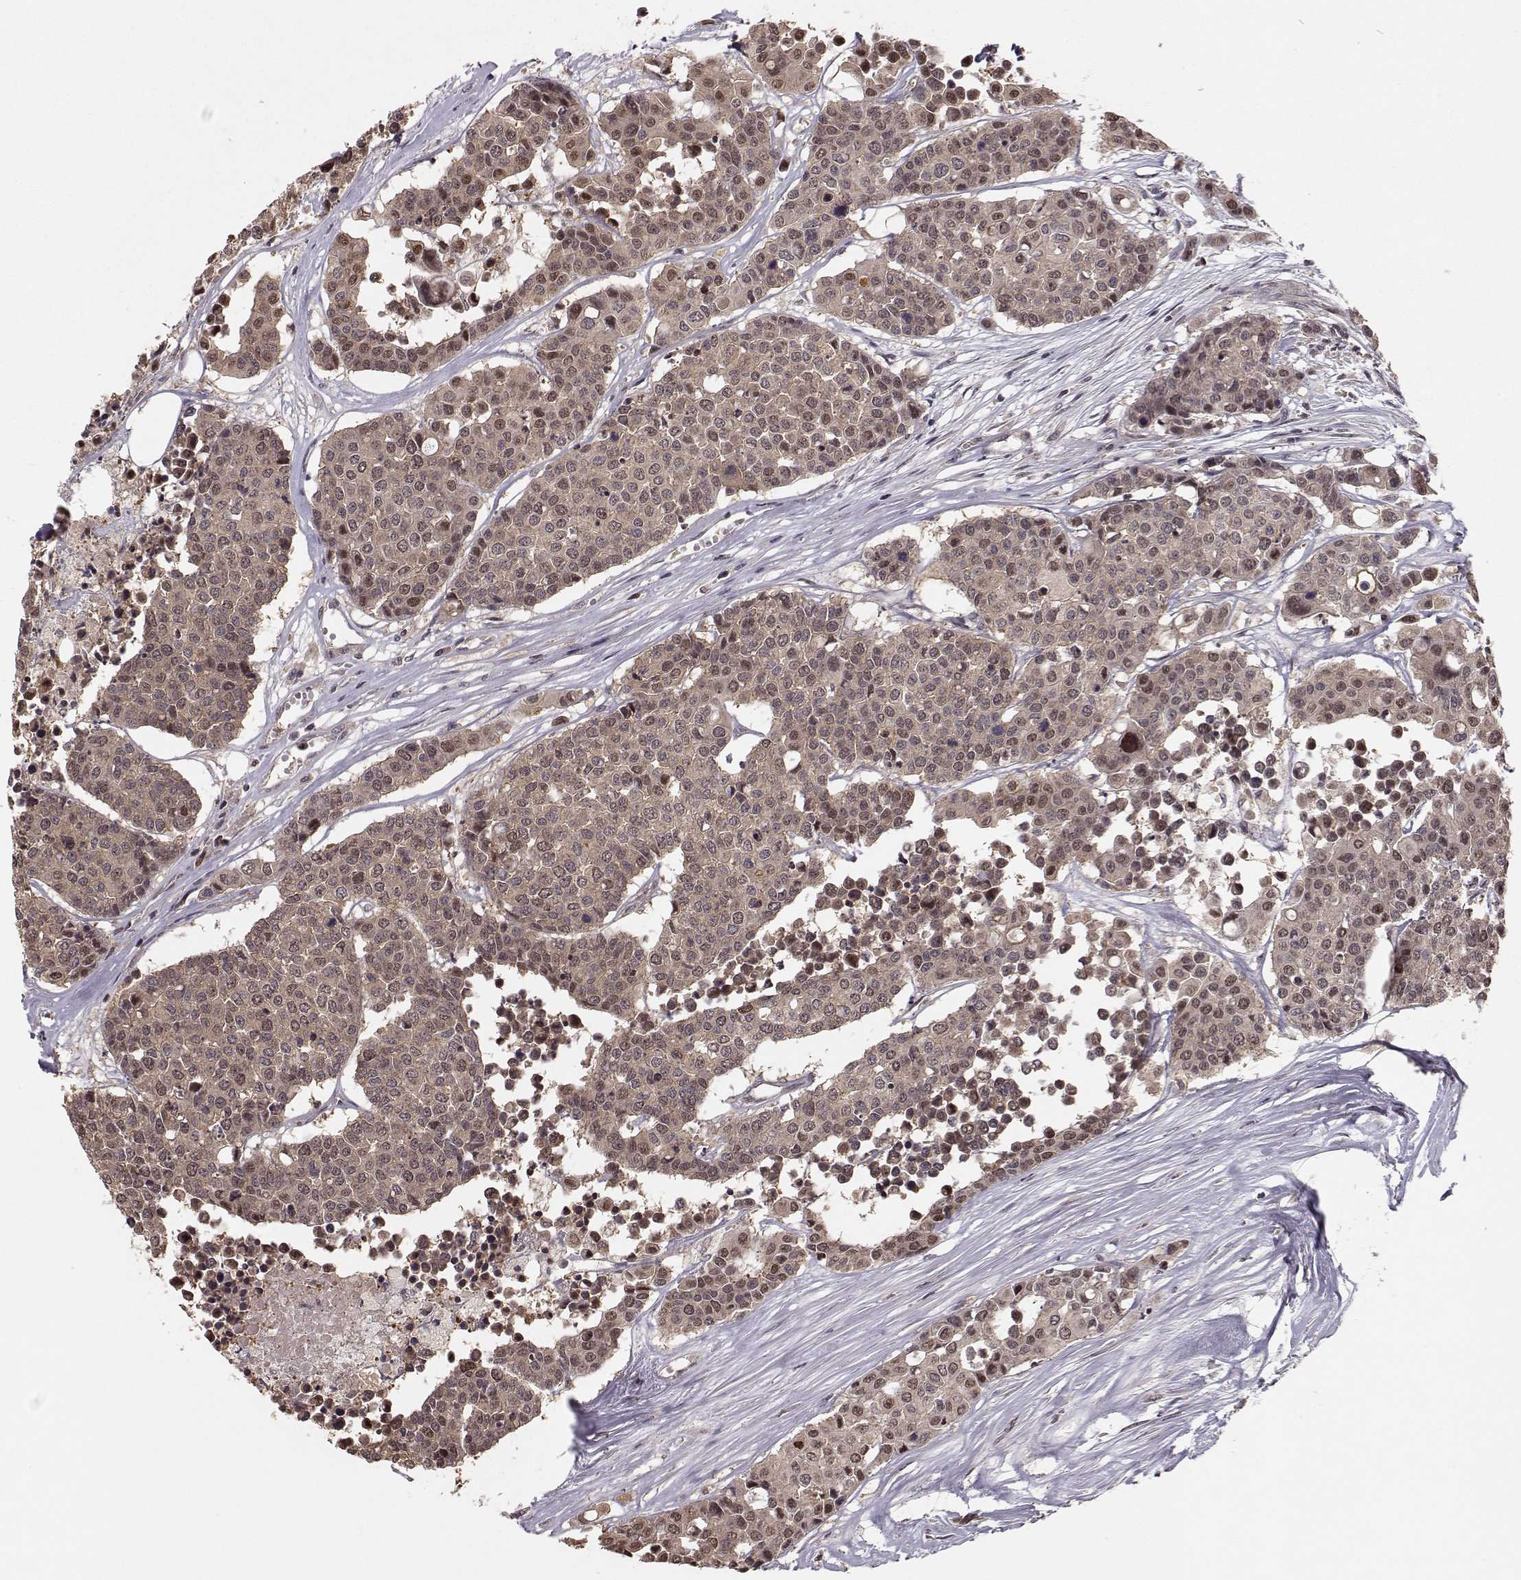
{"staining": {"intensity": "moderate", "quantity": ">75%", "location": "cytoplasmic/membranous"}, "tissue": "carcinoid", "cell_type": "Tumor cells", "image_type": "cancer", "snomed": [{"axis": "morphology", "description": "Carcinoid, malignant, NOS"}, {"axis": "topography", "description": "Colon"}], "caption": "Protein expression analysis of carcinoid shows moderate cytoplasmic/membranous staining in about >75% of tumor cells.", "gene": "PLEKHG3", "patient": {"sex": "male", "age": 81}}